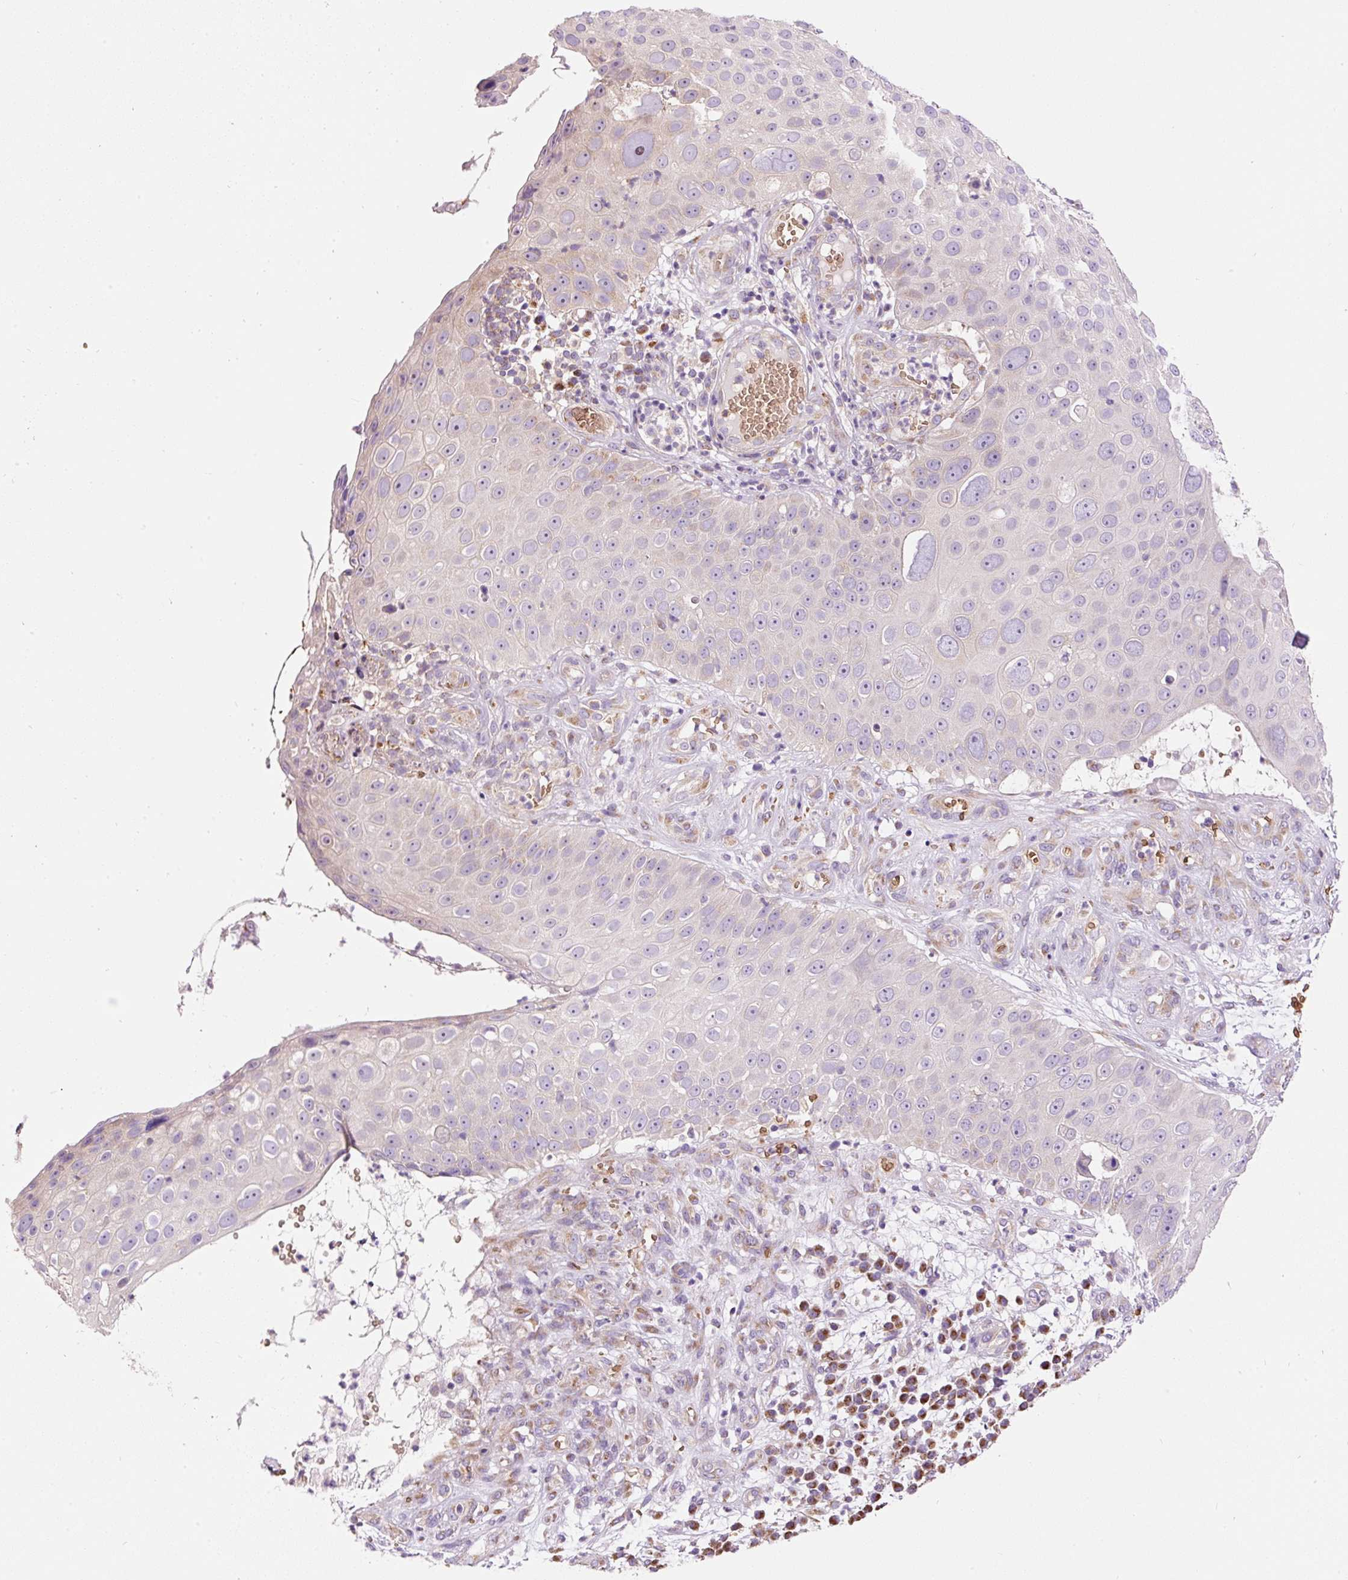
{"staining": {"intensity": "weak", "quantity": "<25%", "location": "cytoplasmic/membranous"}, "tissue": "skin cancer", "cell_type": "Tumor cells", "image_type": "cancer", "snomed": [{"axis": "morphology", "description": "Squamous cell carcinoma, NOS"}, {"axis": "topography", "description": "Skin"}], "caption": "Immunohistochemical staining of human skin squamous cell carcinoma demonstrates no significant staining in tumor cells.", "gene": "PRRC2A", "patient": {"sex": "male", "age": 71}}